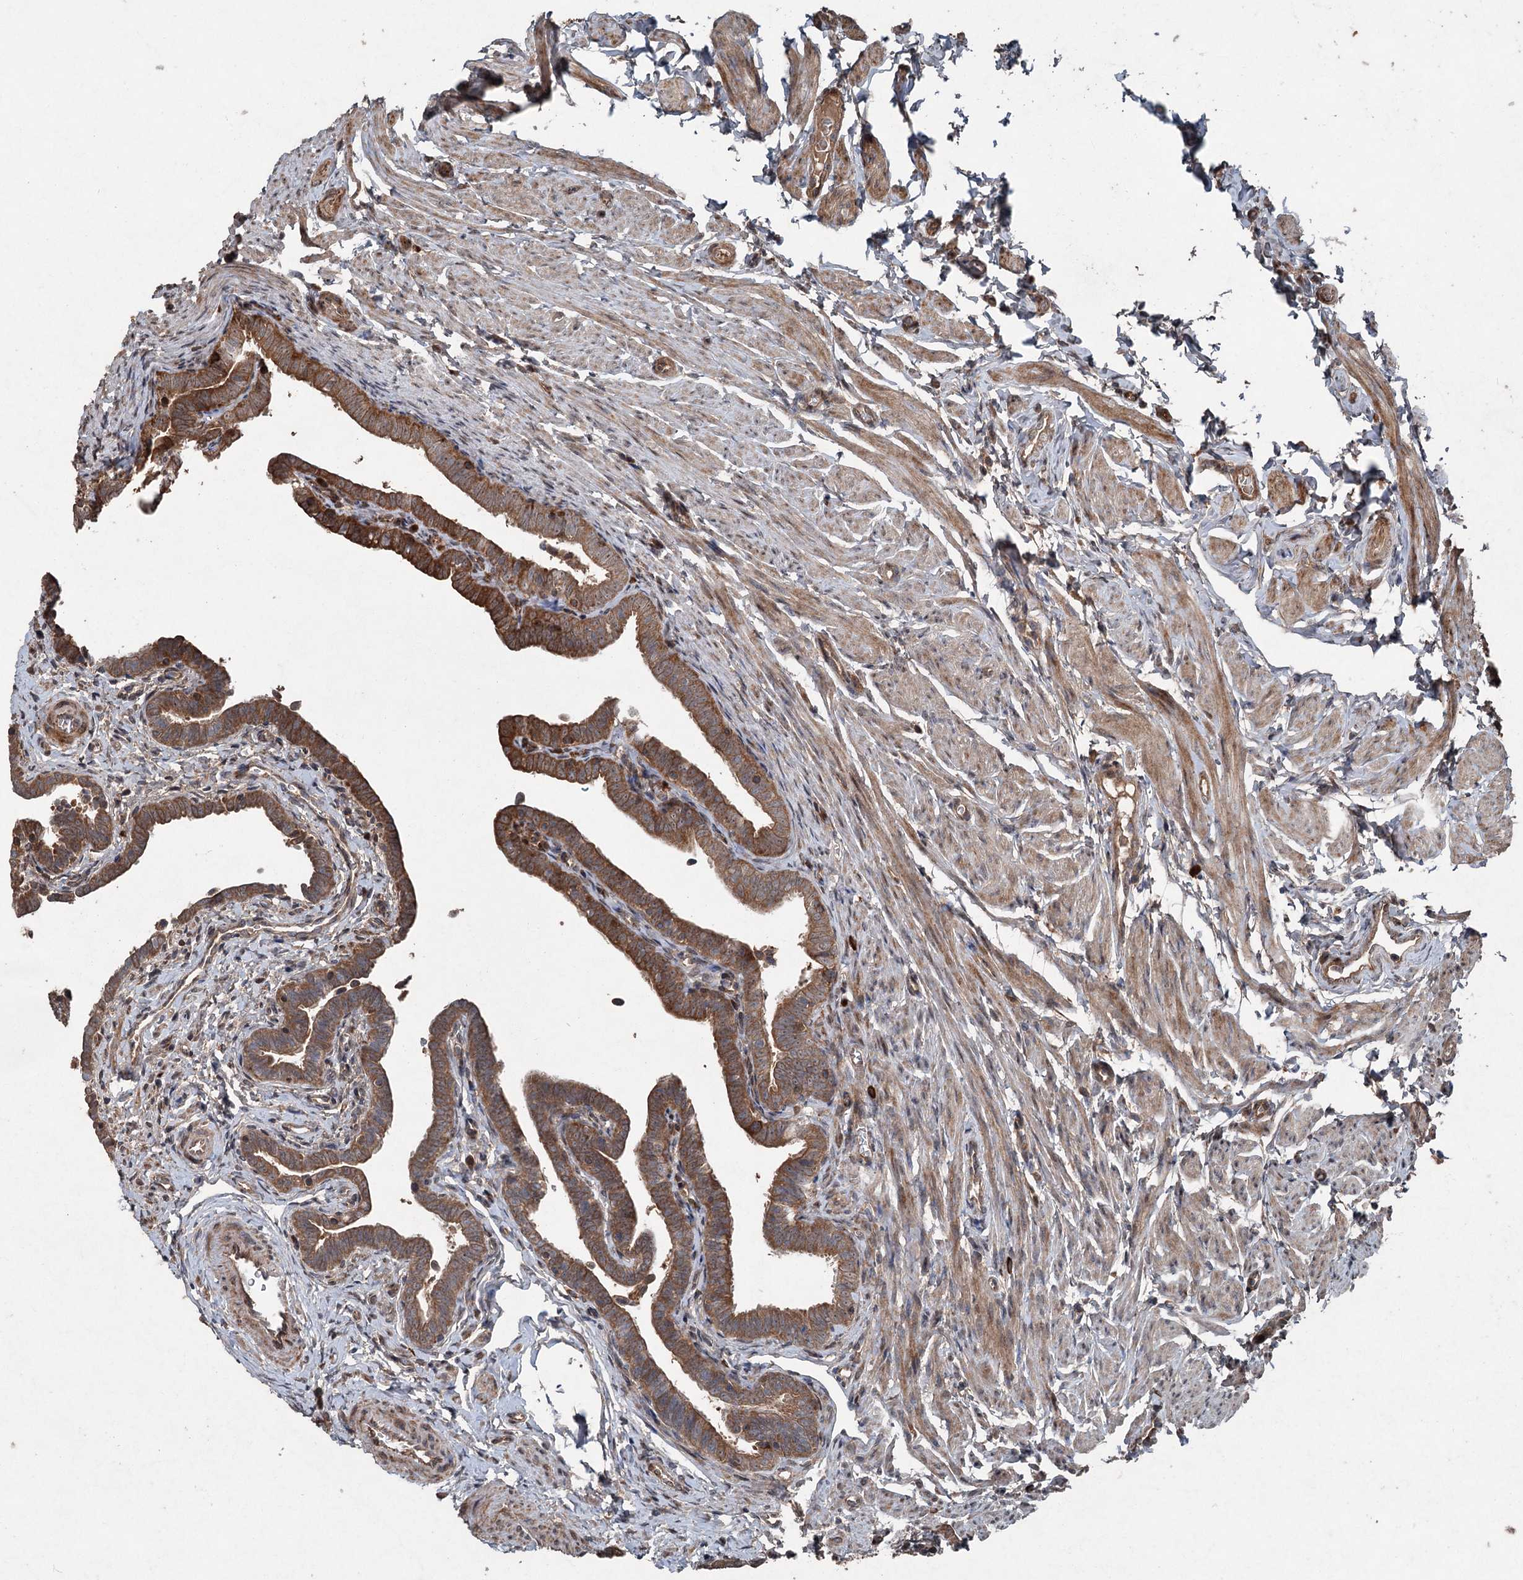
{"staining": {"intensity": "moderate", "quantity": ">75%", "location": "cytoplasmic/membranous"}, "tissue": "fallopian tube", "cell_type": "Glandular cells", "image_type": "normal", "snomed": [{"axis": "morphology", "description": "Normal tissue, NOS"}, {"axis": "topography", "description": "Fallopian tube"}], "caption": "Fallopian tube was stained to show a protein in brown. There is medium levels of moderate cytoplasmic/membranous staining in approximately >75% of glandular cells. The staining is performed using DAB brown chromogen to label protein expression. The nuclei are counter-stained blue using hematoxylin.", "gene": "ALAS1", "patient": {"sex": "female", "age": 36}}